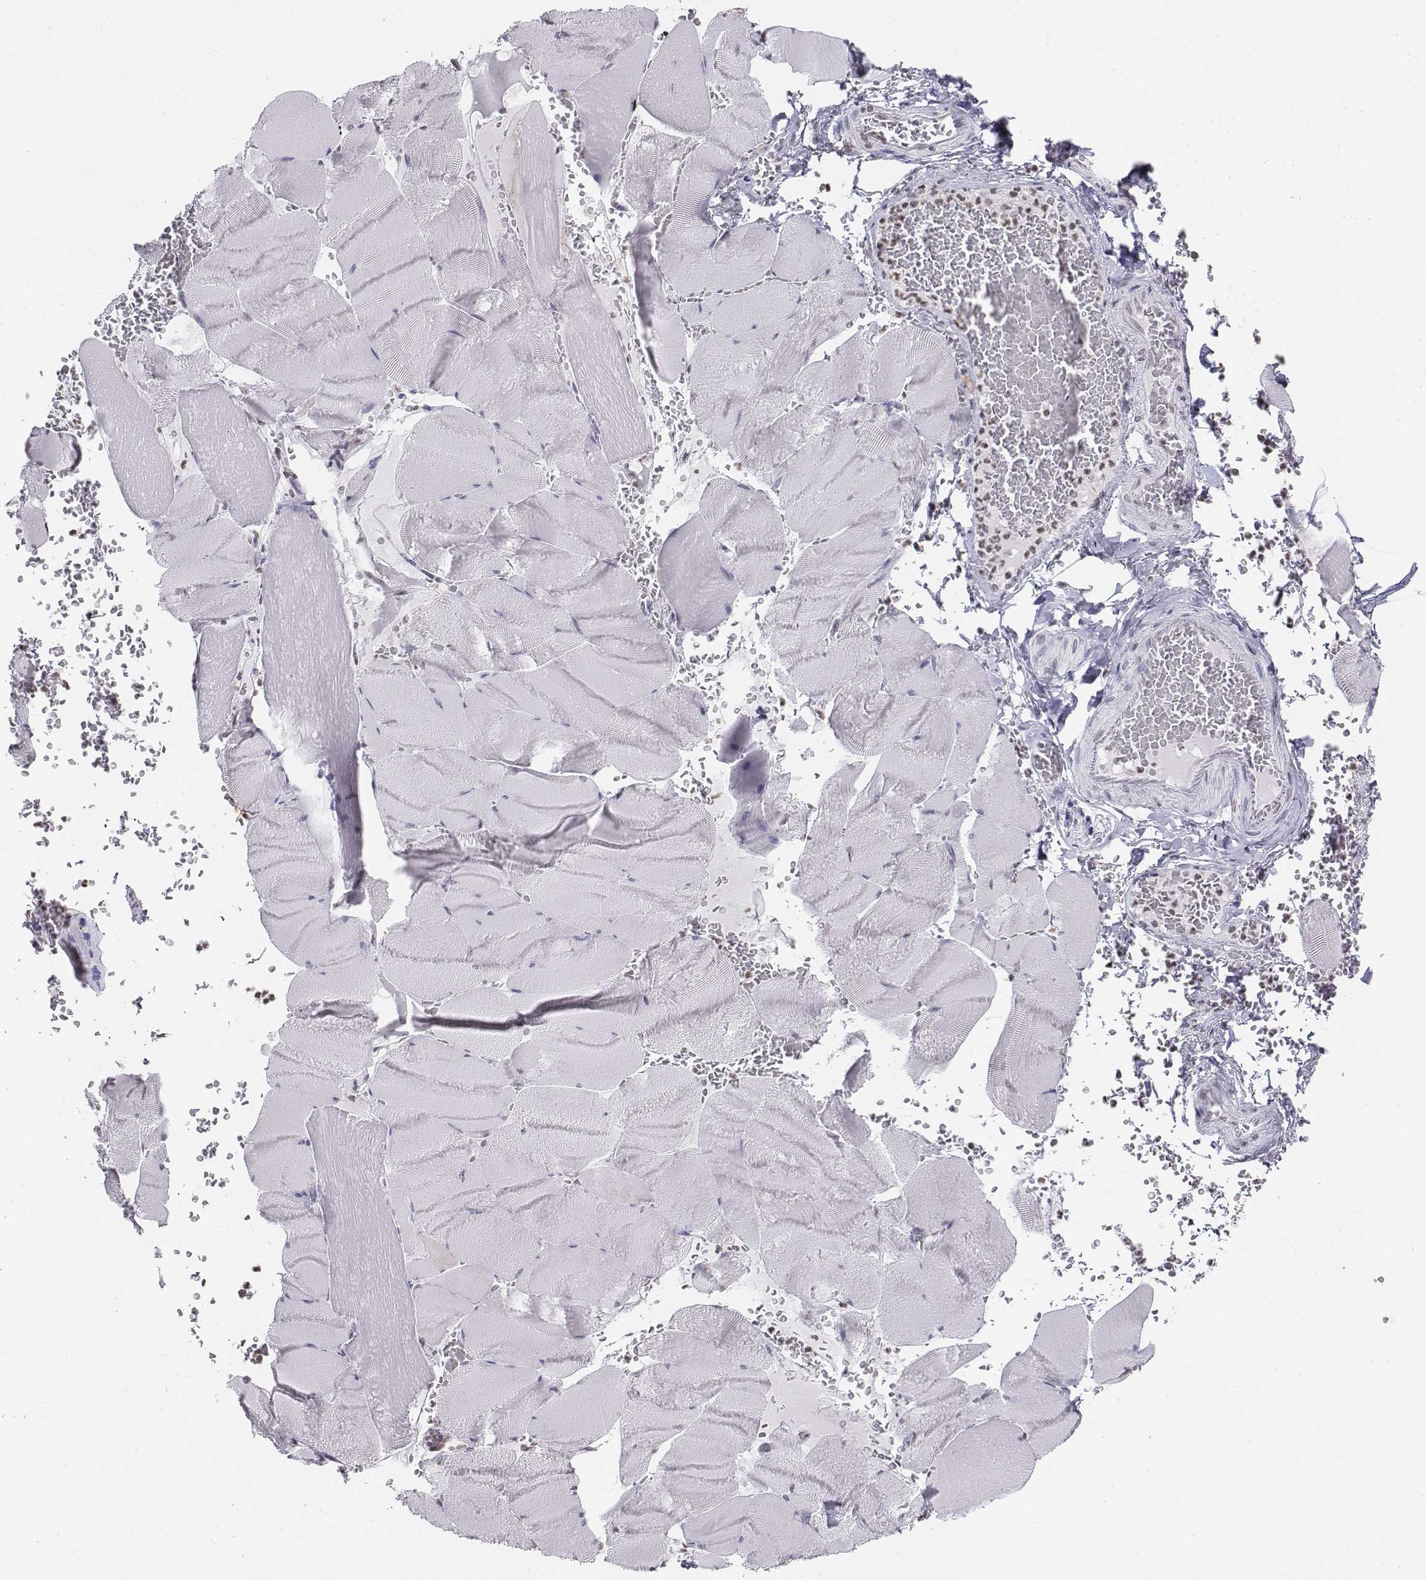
{"staining": {"intensity": "negative", "quantity": "none", "location": "none"}, "tissue": "skeletal muscle", "cell_type": "Myocytes", "image_type": "normal", "snomed": [{"axis": "morphology", "description": "Normal tissue, NOS"}, {"axis": "topography", "description": "Skeletal muscle"}], "caption": "The IHC photomicrograph has no significant expression in myocytes of skeletal muscle.", "gene": "BARHL1", "patient": {"sex": "male", "age": 56}}